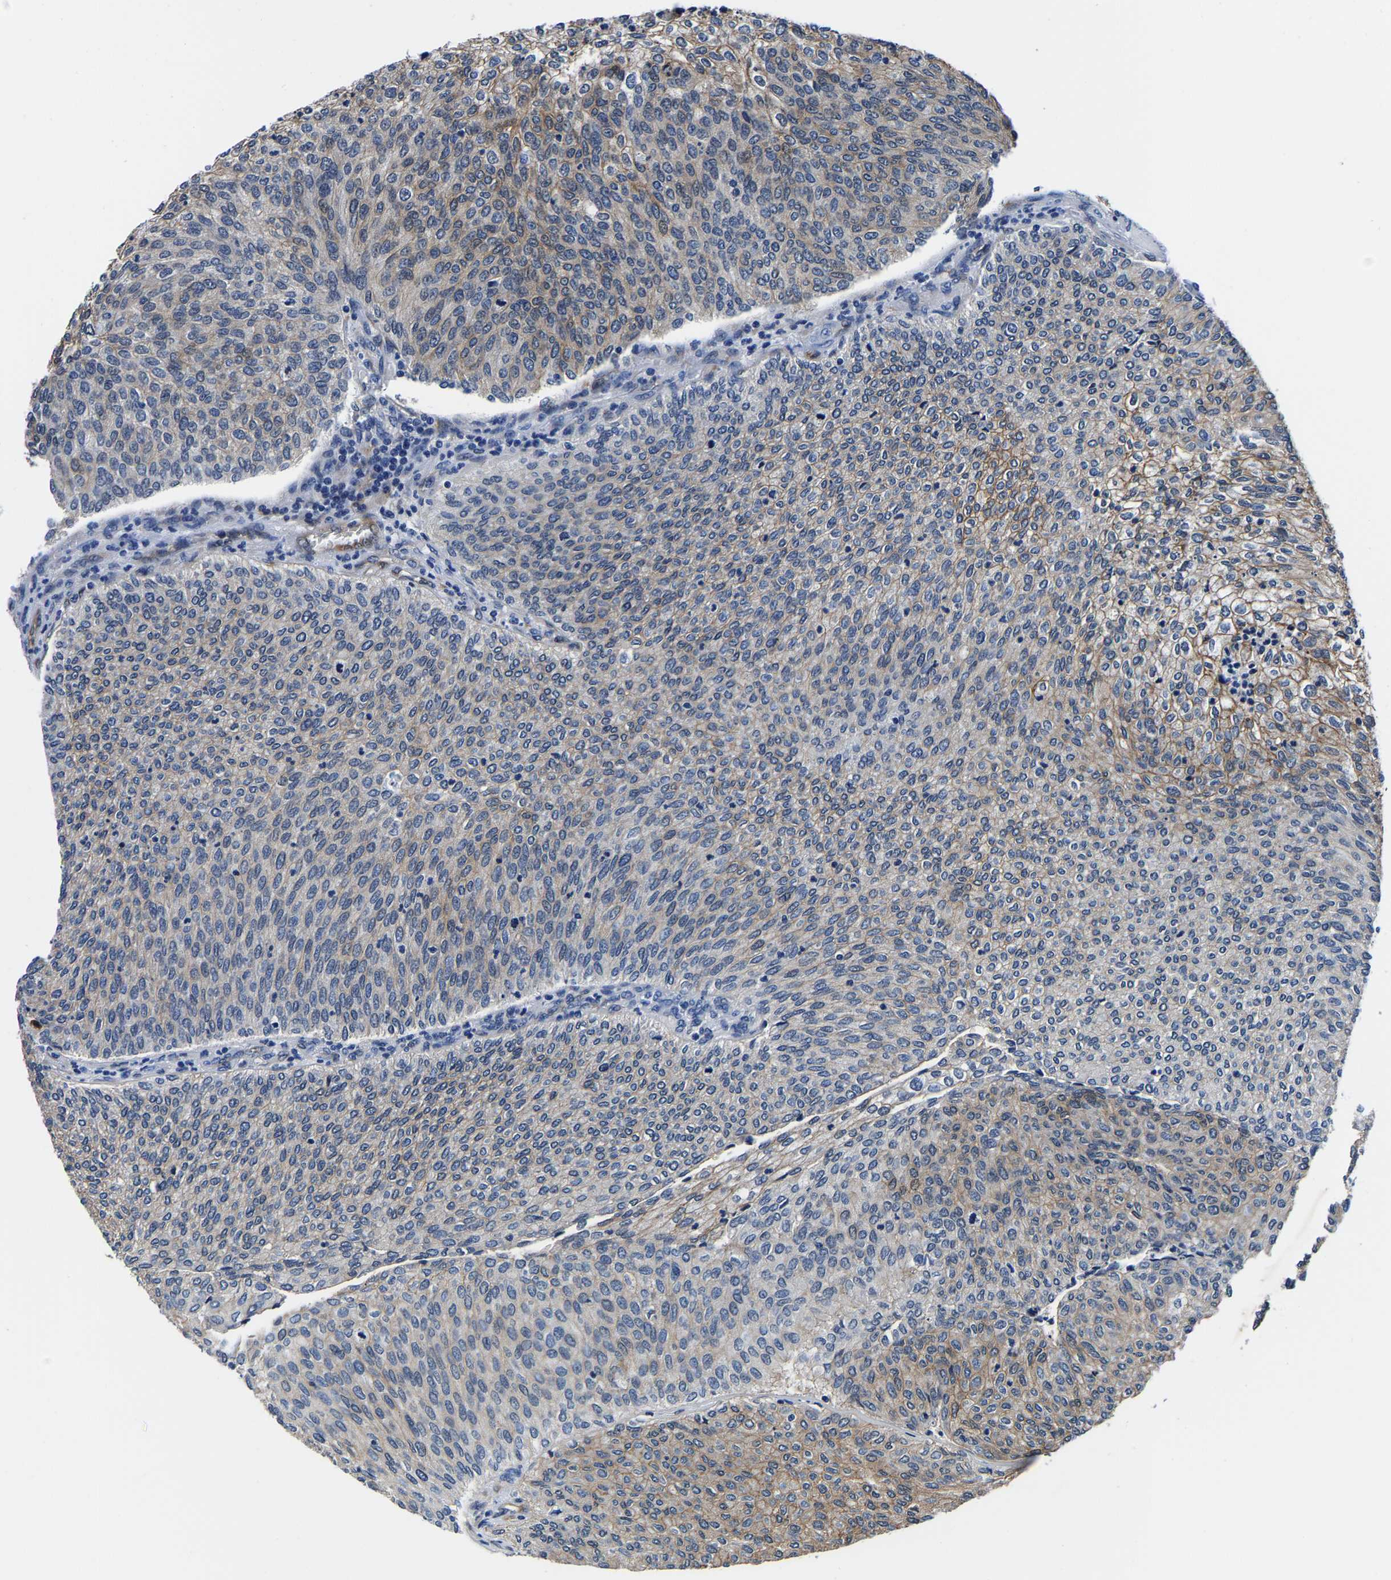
{"staining": {"intensity": "weak", "quantity": "<25%", "location": "cytoplasmic/membranous"}, "tissue": "urothelial cancer", "cell_type": "Tumor cells", "image_type": "cancer", "snomed": [{"axis": "morphology", "description": "Urothelial carcinoma, Low grade"}, {"axis": "topography", "description": "Urinary bladder"}], "caption": "A histopathology image of low-grade urothelial carcinoma stained for a protein exhibits no brown staining in tumor cells.", "gene": "S100A13", "patient": {"sex": "female", "age": 79}}